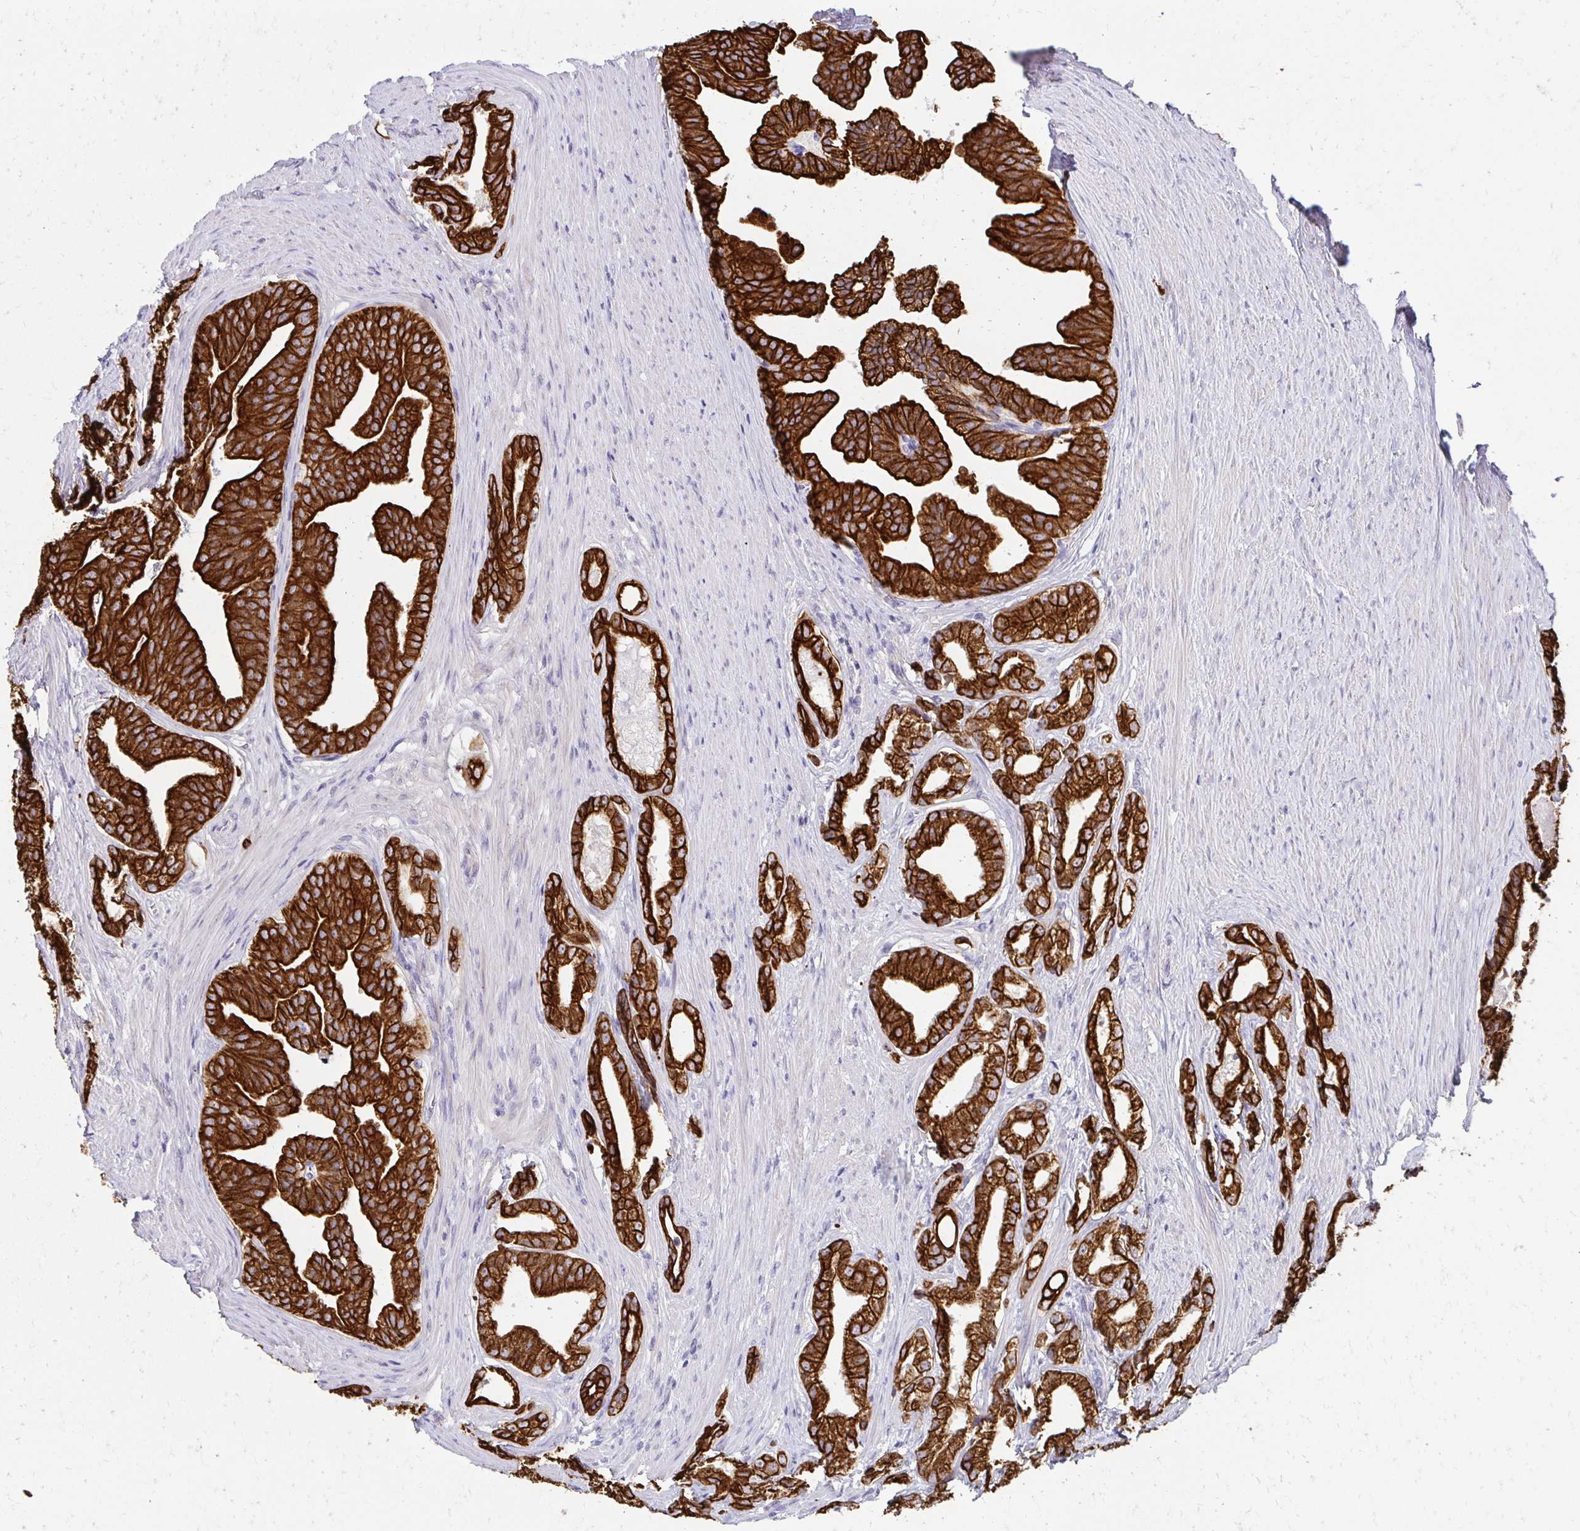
{"staining": {"intensity": "strong", "quantity": ">75%", "location": "cytoplasmic/membranous"}, "tissue": "prostate cancer", "cell_type": "Tumor cells", "image_type": "cancer", "snomed": [{"axis": "morphology", "description": "Adenocarcinoma, Low grade"}, {"axis": "topography", "description": "Prostate"}], "caption": "Approximately >75% of tumor cells in human prostate cancer exhibit strong cytoplasmic/membranous protein positivity as visualized by brown immunohistochemical staining.", "gene": "C1QTNF2", "patient": {"sex": "male", "age": 65}}